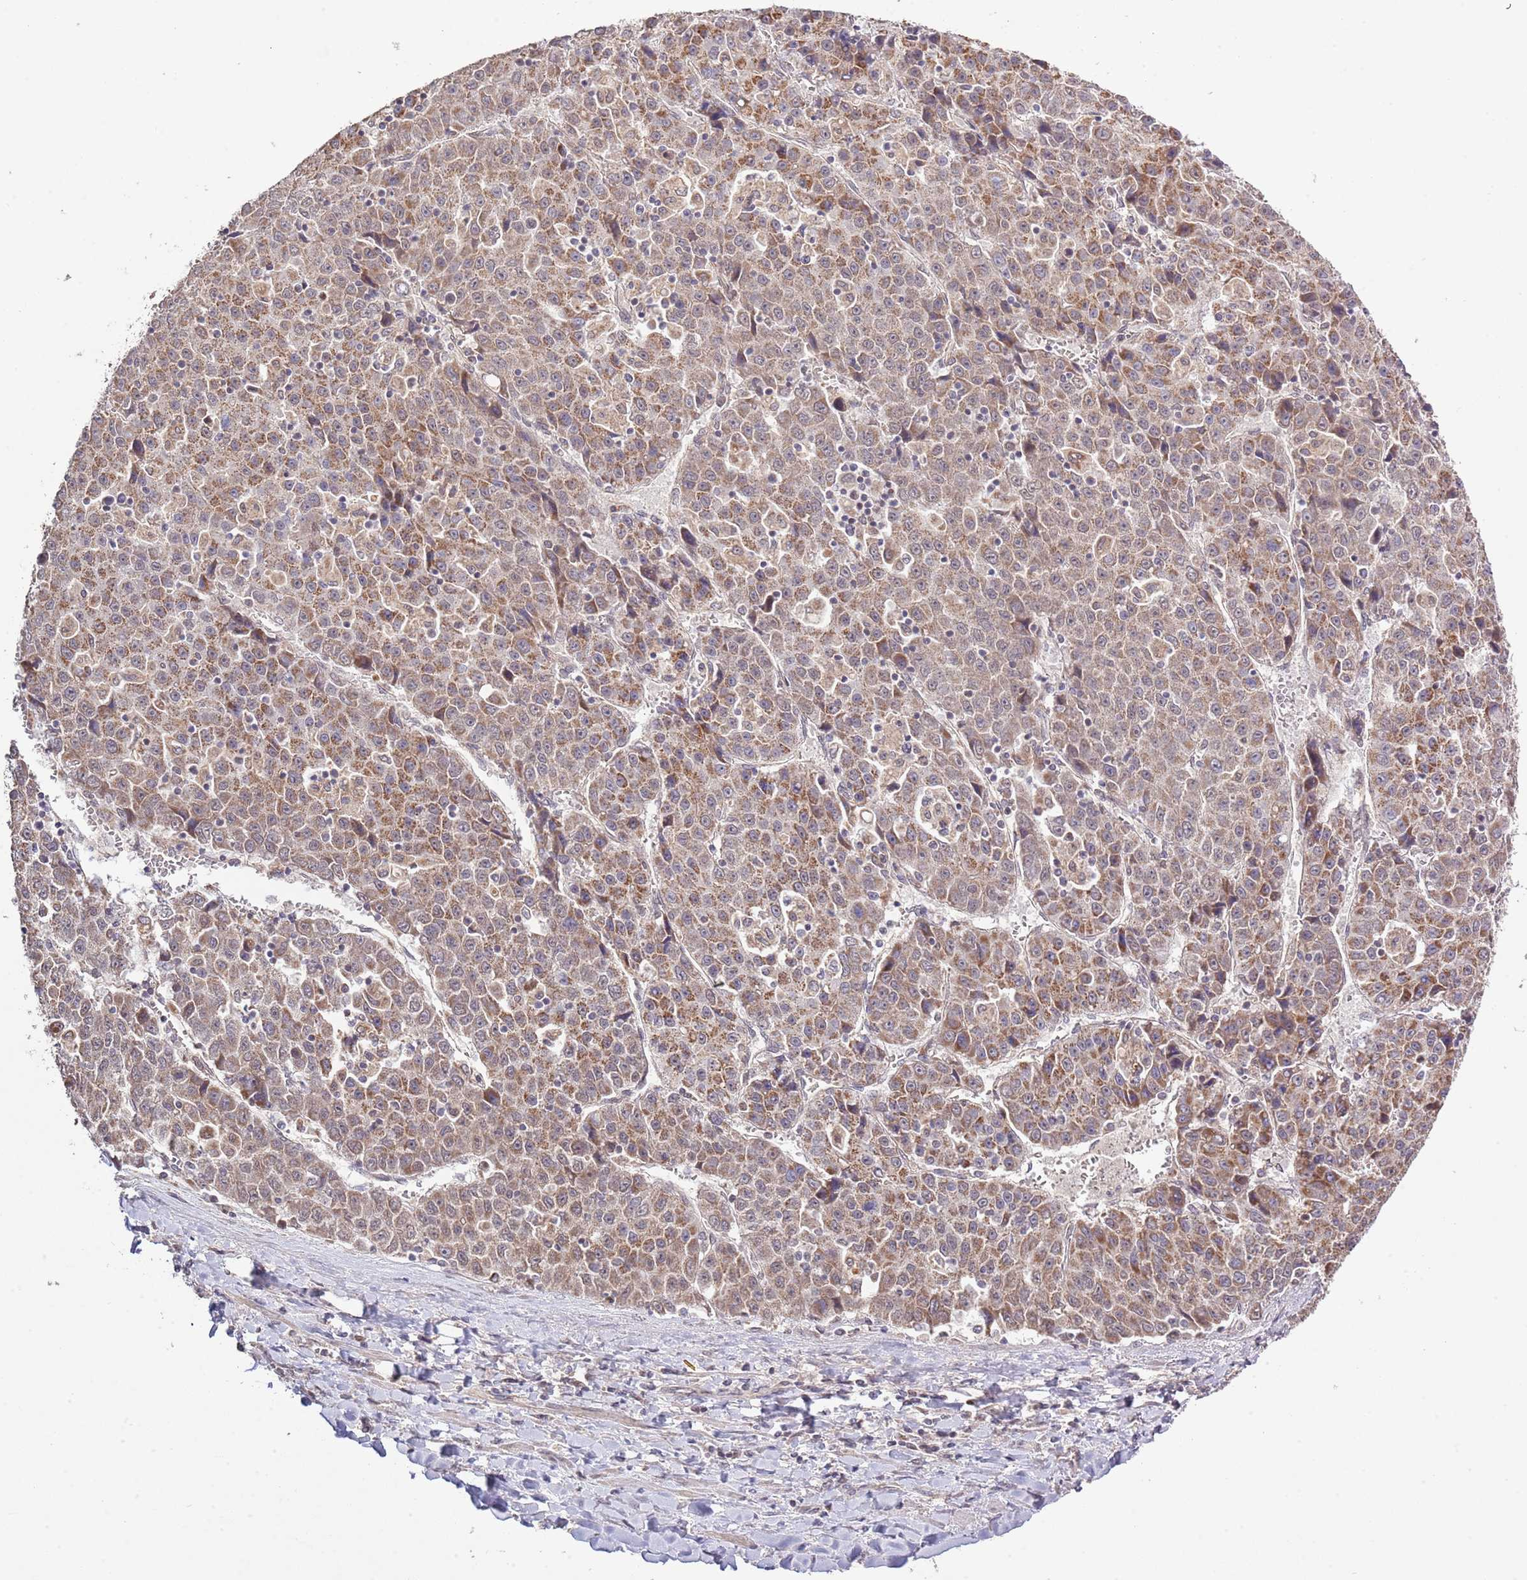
{"staining": {"intensity": "moderate", "quantity": ">75%", "location": "cytoplasmic/membranous"}, "tissue": "liver cancer", "cell_type": "Tumor cells", "image_type": "cancer", "snomed": [{"axis": "morphology", "description": "Carcinoma, Hepatocellular, NOS"}, {"axis": "topography", "description": "Liver"}], "caption": "The photomicrograph reveals immunohistochemical staining of liver cancer. There is moderate cytoplasmic/membranous staining is identified in about >75% of tumor cells. (DAB (3,3'-diaminobenzidine) IHC with brightfield microscopy, high magnification).", "gene": "IVD", "patient": {"sex": "female", "age": 53}}